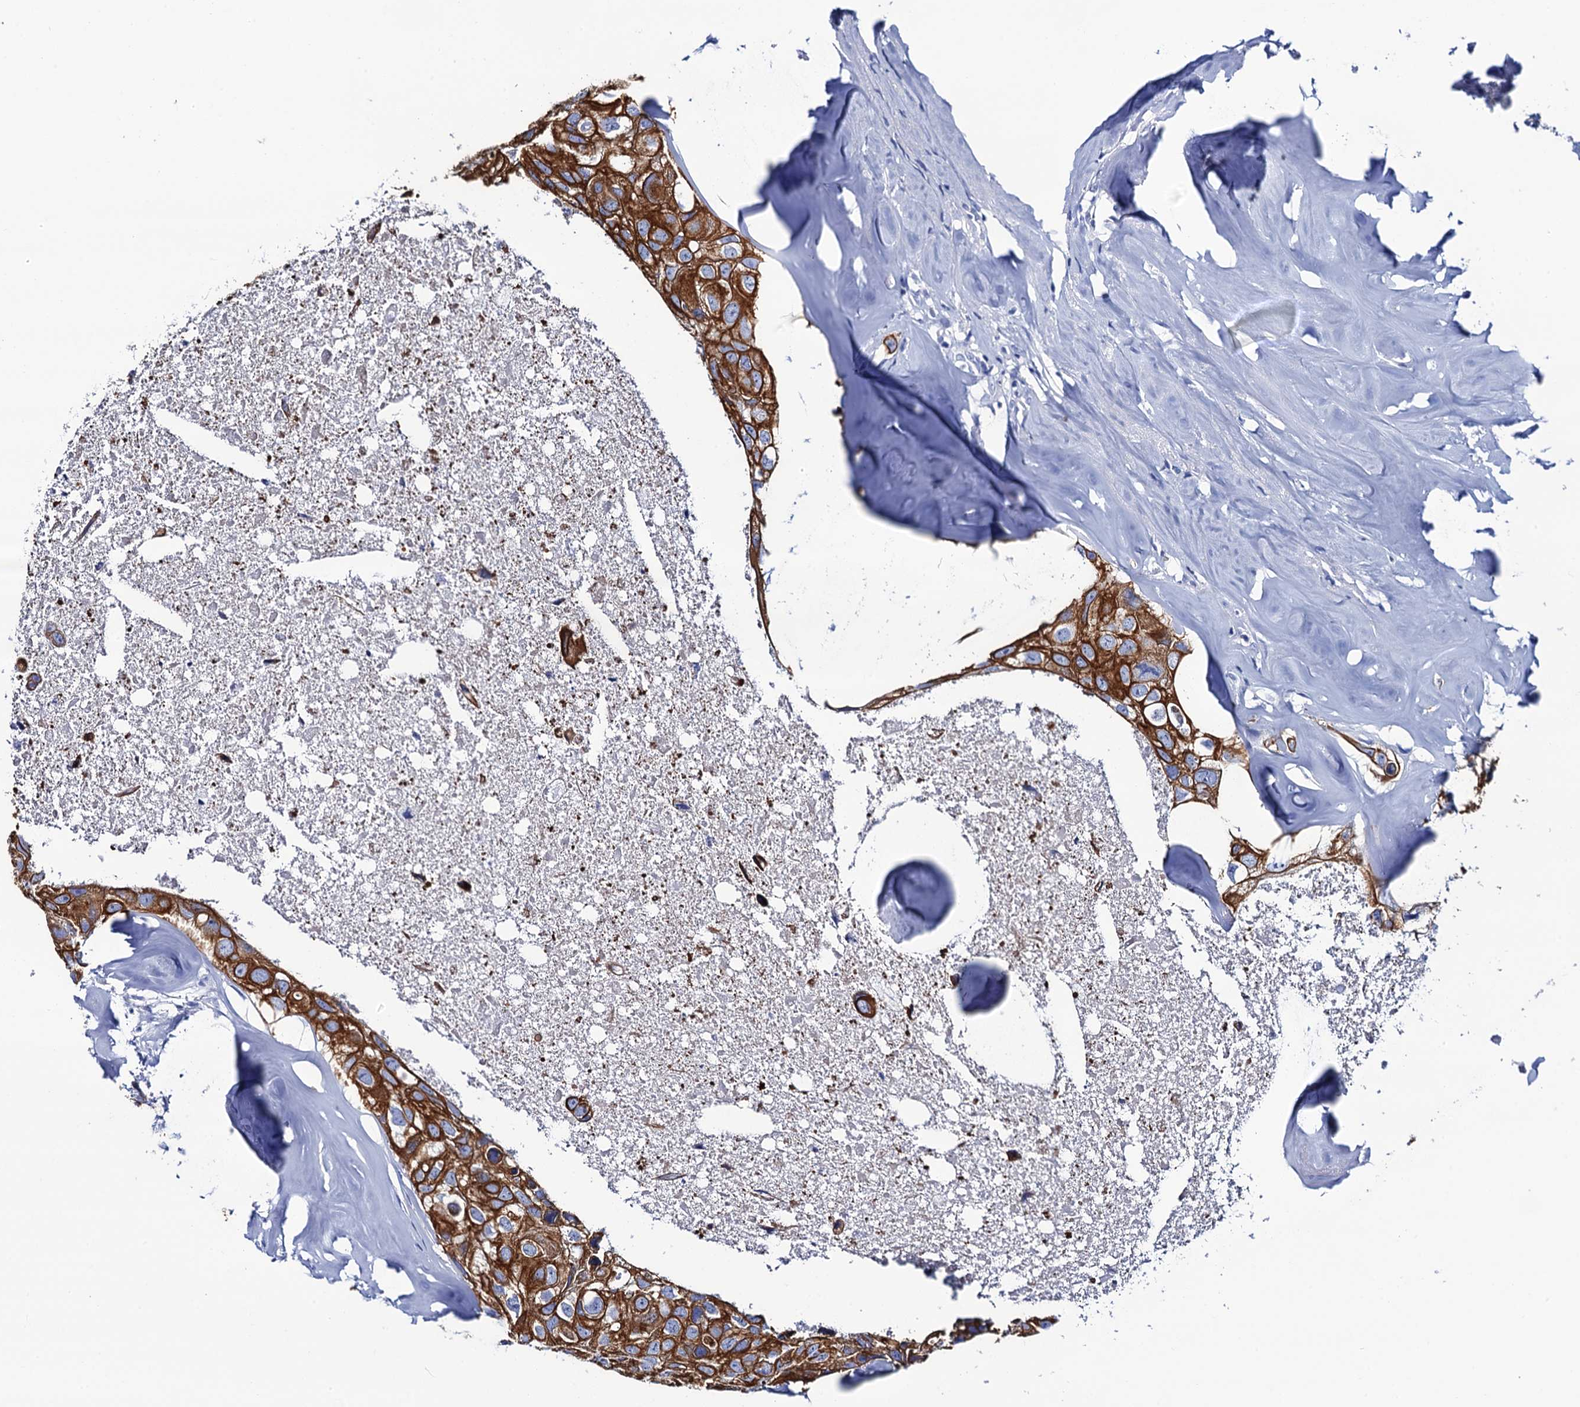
{"staining": {"intensity": "strong", "quantity": ">75%", "location": "cytoplasmic/membranous"}, "tissue": "head and neck cancer", "cell_type": "Tumor cells", "image_type": "cancer", "snomed": [{"axis": "morphology", "description": "Adenocarcinoma, NOS"}, {"axis": "morphology", "description": "Adenocarcinoma, metastatic, NOS"}, {"axis": "topography", "description": "Head-Neck"}], "caption": "Human head and neck cancer (adenocarcinoma) stained with a protein marker exhibits strong staining in tumor cells.", "gene": "RAB3IP", "patient": {"sex": "male", "age": 75}}